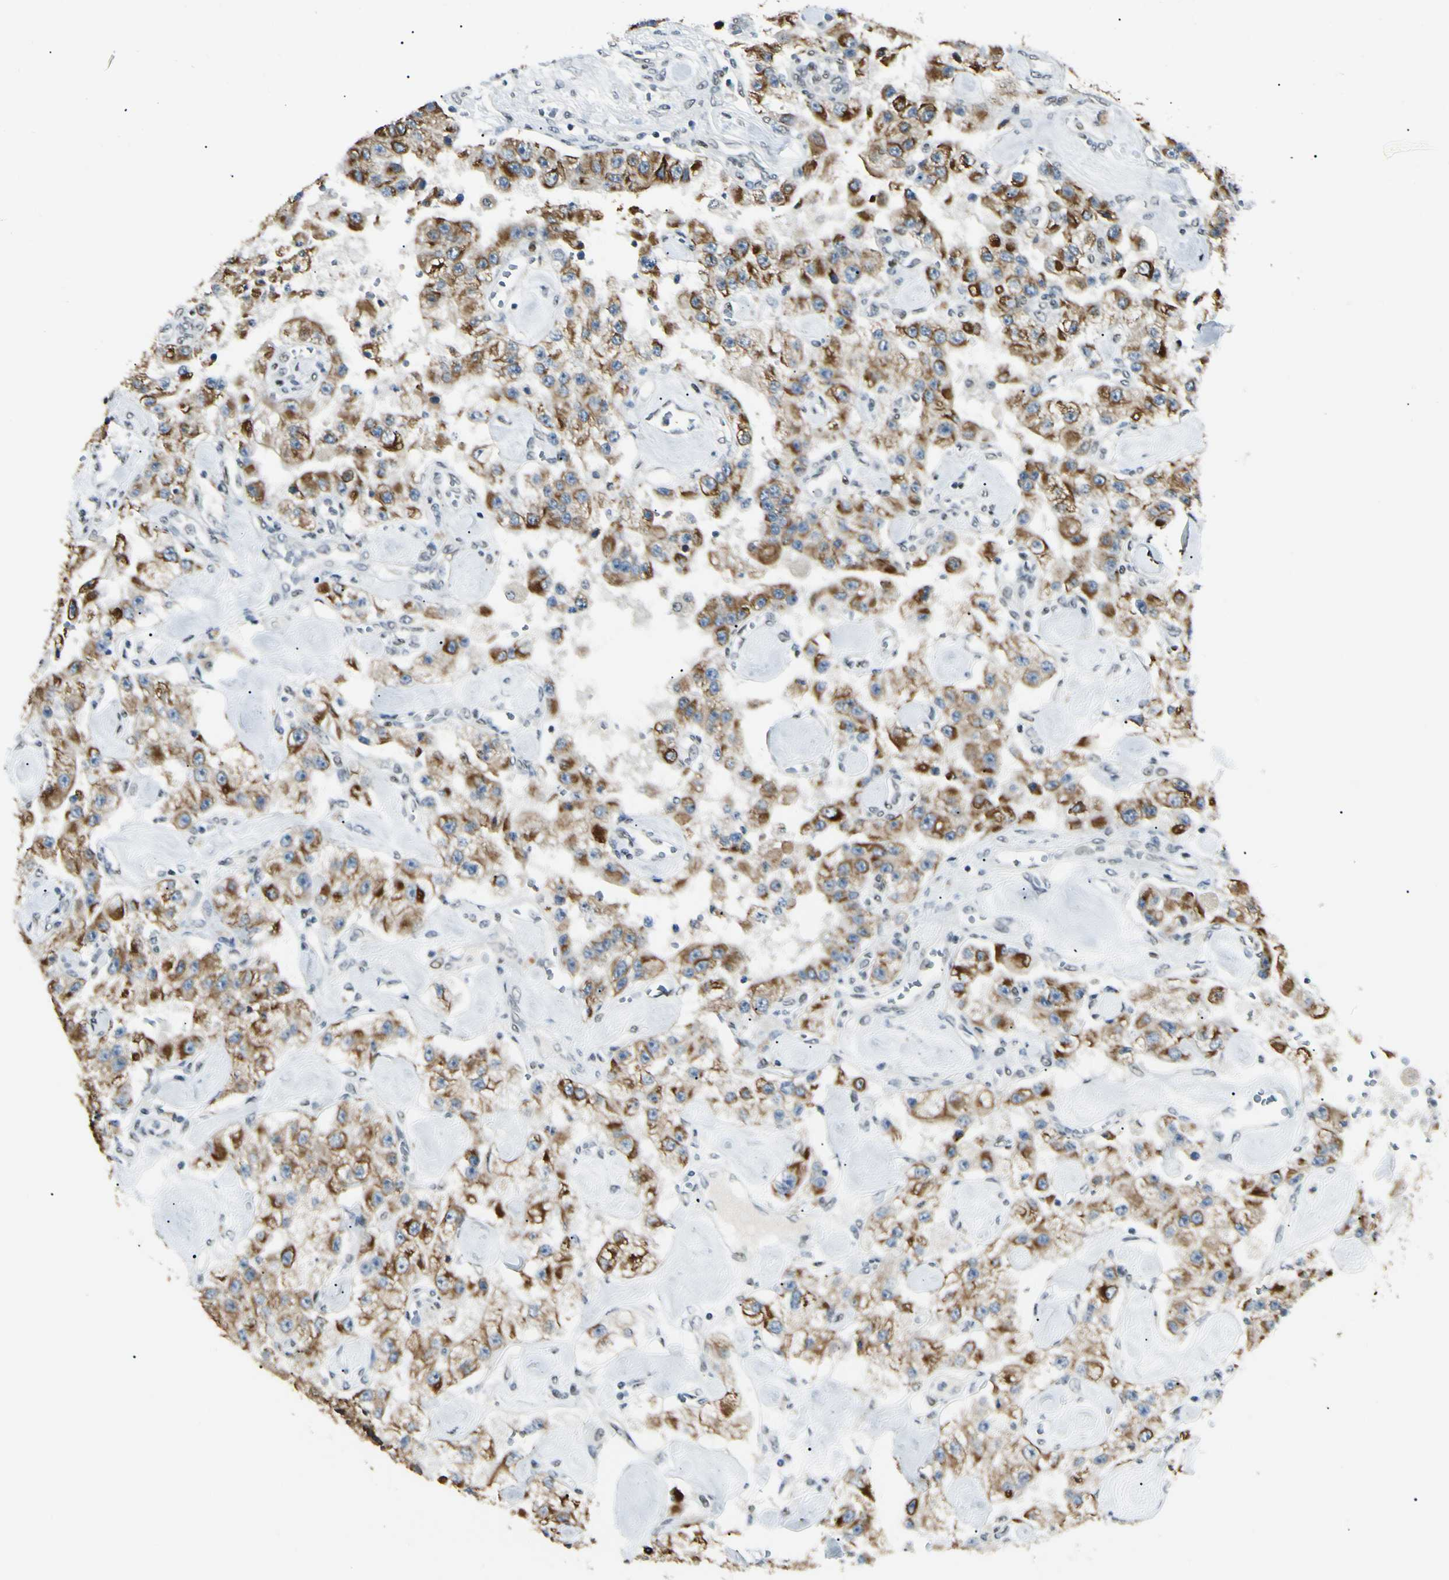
{"staining": {"intensity": "moderate", "quantity": ">75%", "location": "cytoplasmic/membranous"}, "tissue": "carcinoid", "cell_type": "Tumor cells", "image_type": "cancer", "snomed": [{"axis": "morphology", "description": "Carcinoid, malignant, NOS"}, {"axis": "topography", "description": "Pancreas"}], "caption": "Protein expression analysis of human carcinoid (malignant) reveals moderate cytoplasmic/membranous positivity in approximately >75% of tumor cells.", "gene": "ATXN1", "patient": {"sex": "male", "age": 41}}